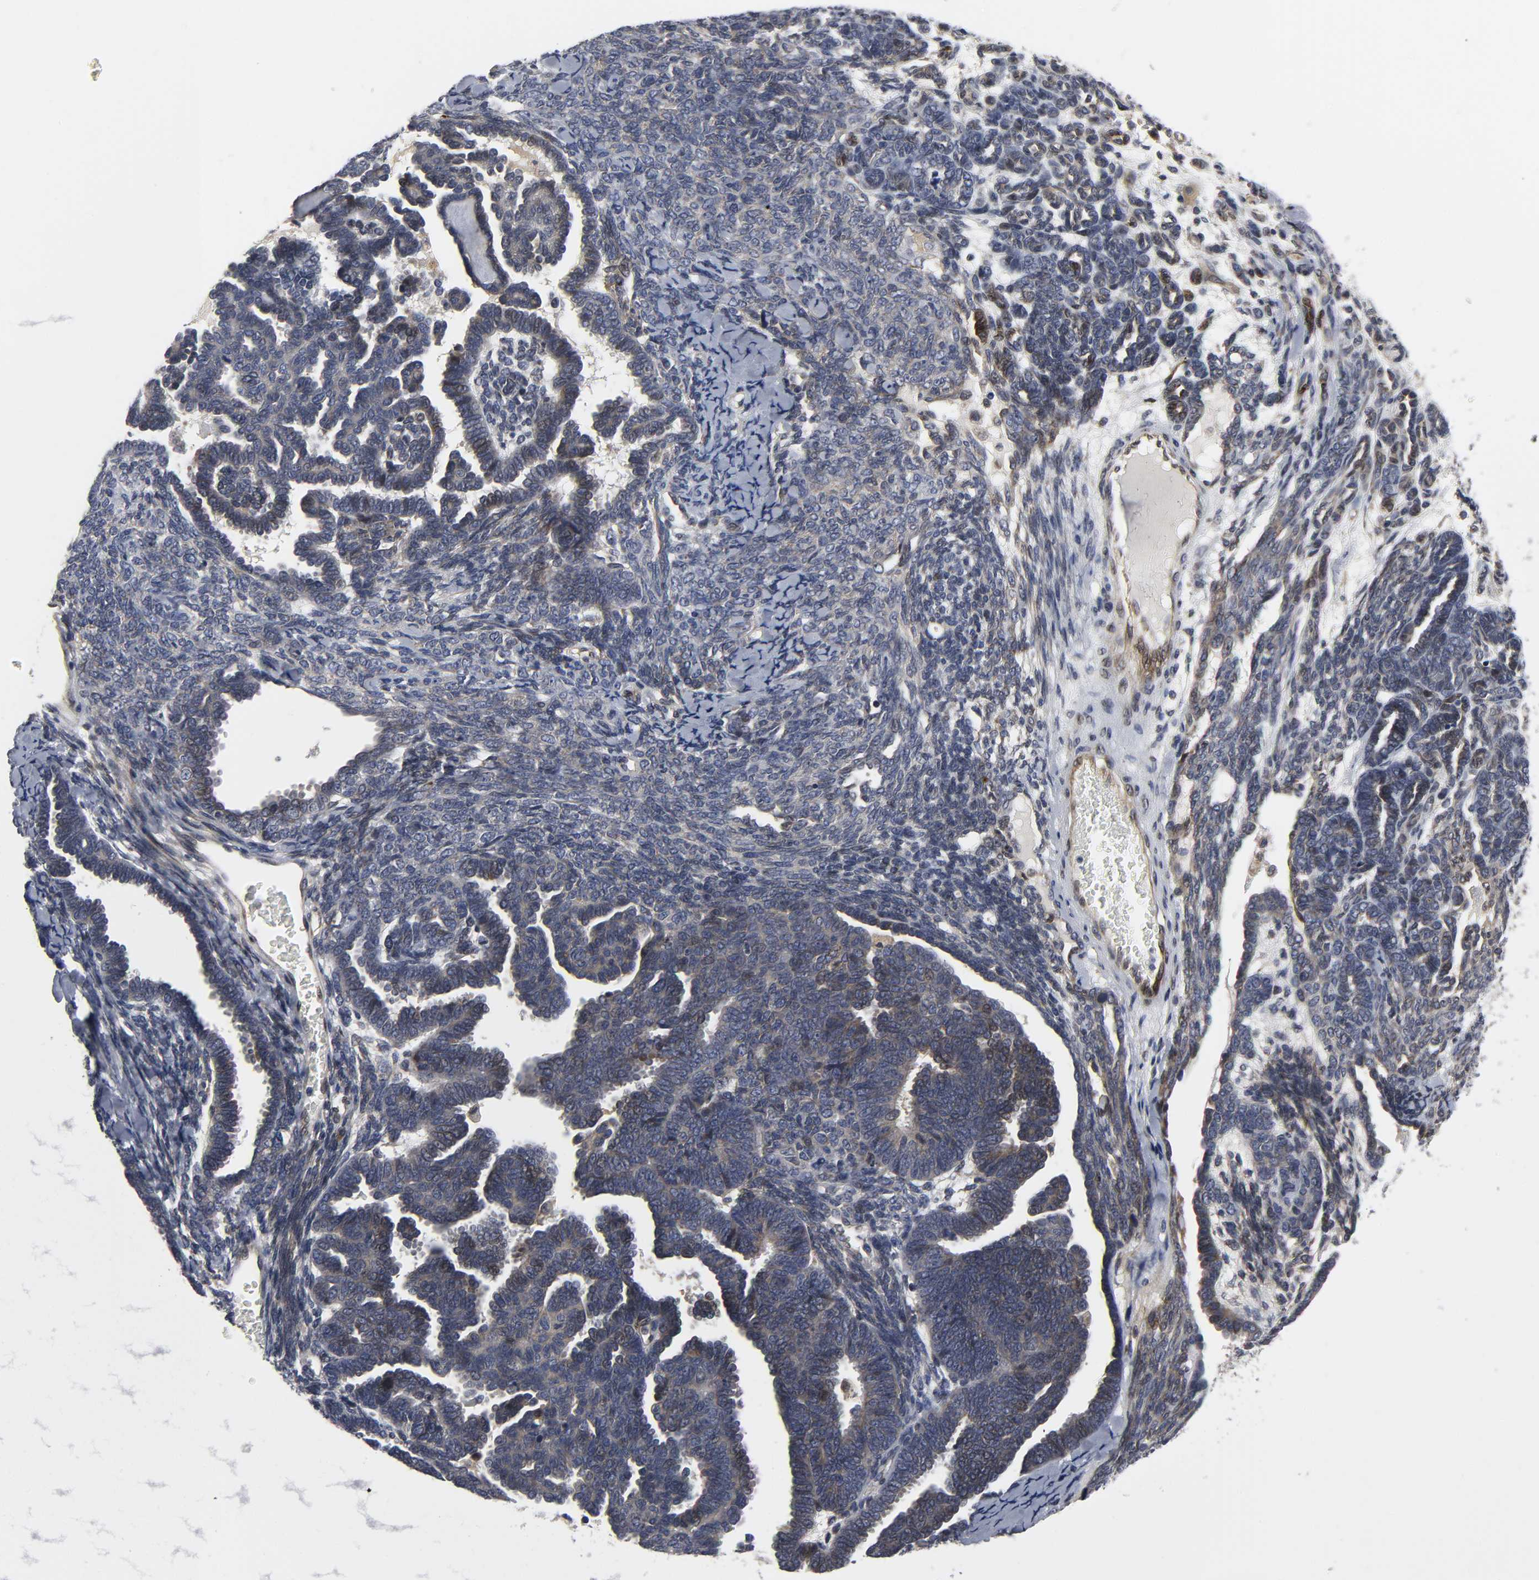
{"staining": {"intensity": "weak", "quantity": "<25%", "location": "cytoplasmic/membranous"}, "tissue": "endometrial cancer", "cell_type": "Tumor cells", "image_type": "cancer", "snomed": [{"axis": "morphology", "description": "Neoplasm, malignant, NOS"}, {"axis": "topography", "description": "Endometrium"}], "caption": "An immunohistochemistry (IHC) photomicrograph of neoplasm (malignant) (endometrial) is shown. There is no staining in tumor cells of neoplasm (malignant) (endometrial). The staining is performed using DAB (3,3'-diaminobenzidine) brown chromogen with nuclei counter-stained in using hematoxylin.", "gene": "ASB6", "patient": {"sex": "female", "age": 74}}